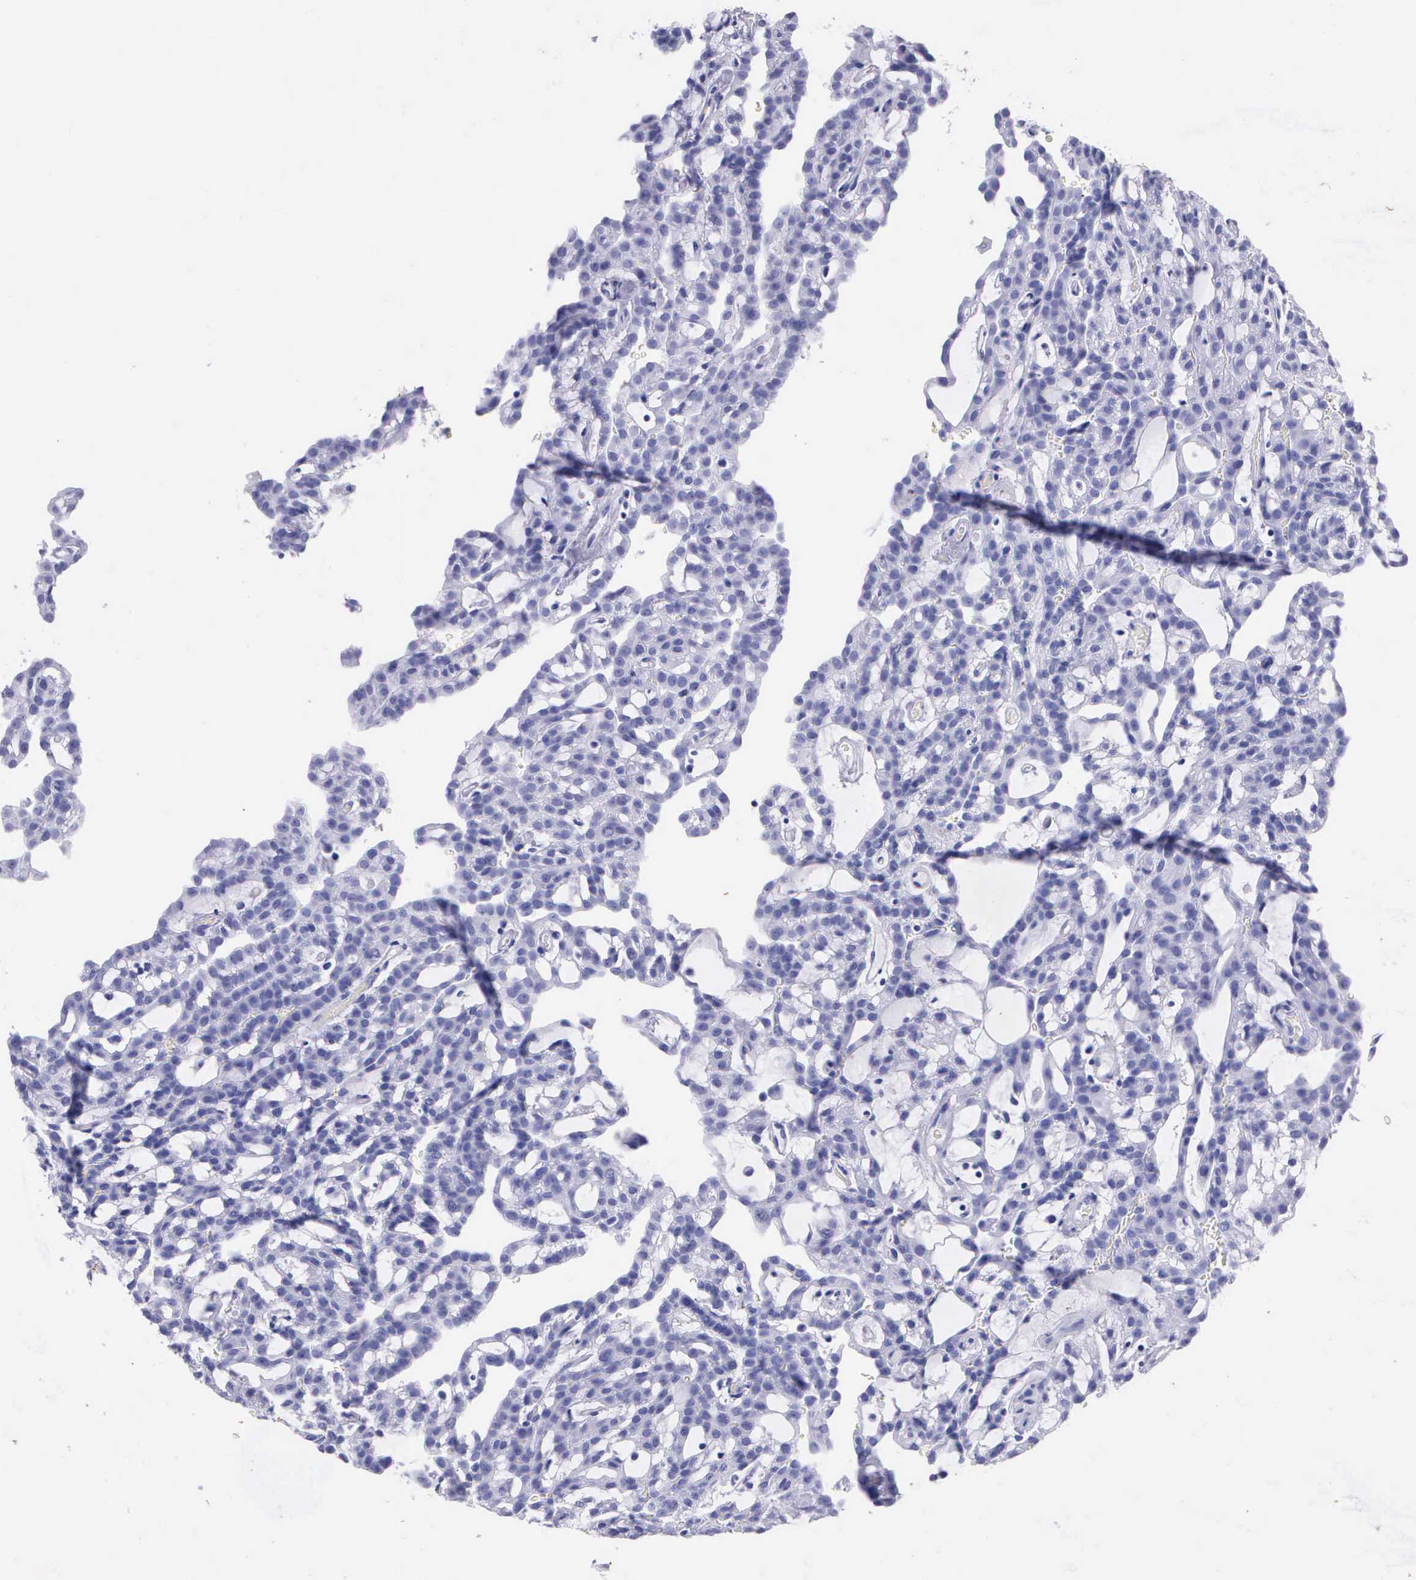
{"staining": {"intensity": "negative", "quantity": "none", "location": "none"}, "tissue": "renal cancer", "cell_type": "Tumor cells", "image_type": "cancer", "snomed": [{"axis": "morphology", "description": "Adenocarcinoma, NOS"}, {"axis": "topography", "description": "Kidney"}], "caption": "This histopathology image is of renal cancer (adenocarcinoma) stained with IHC to label a protein in brown with the nuclei are counter-stained blue. There is no positivity in tumor cells.", "gene": "KLK3", "patient": {"sex": "male", "age": 63}}